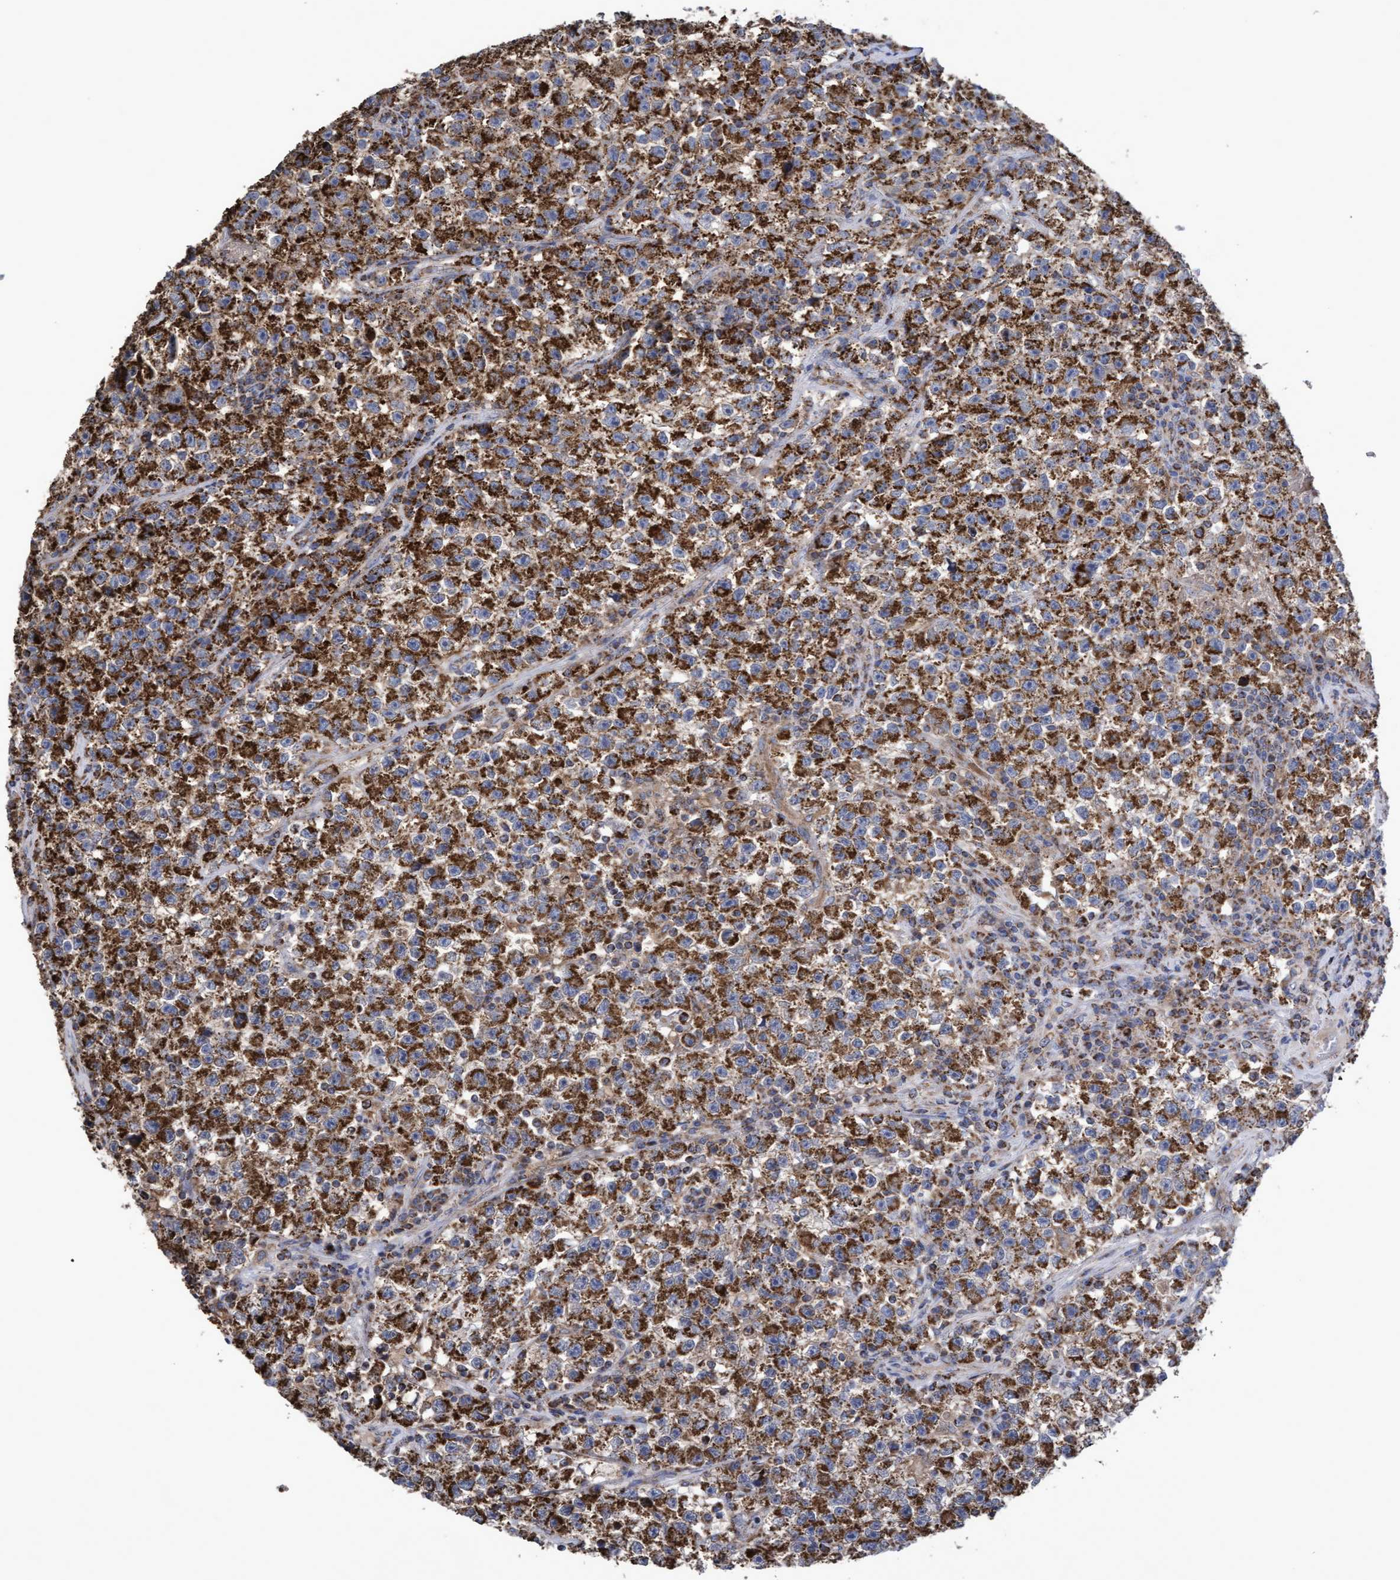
{"staining": {"intensity": "strong", "quantity": ">75%", "location": "cytoplasmic/membranous"}, "tissue": "testis cancer", "cell_type": "Tumor cells", "image_type": "cancer", "snomed": [{"axis": "morphology", "description": "Seminoma, NOS"}, {"axis": "topography", "description": "Testis"}], "caption": "Protein staining reveals strong cytoplasmic/membranous staining in approximately >75% of tumor cells in seminoma (testis).", "gene": "COBL", "patient": {"sex": "male", "age": 22}}